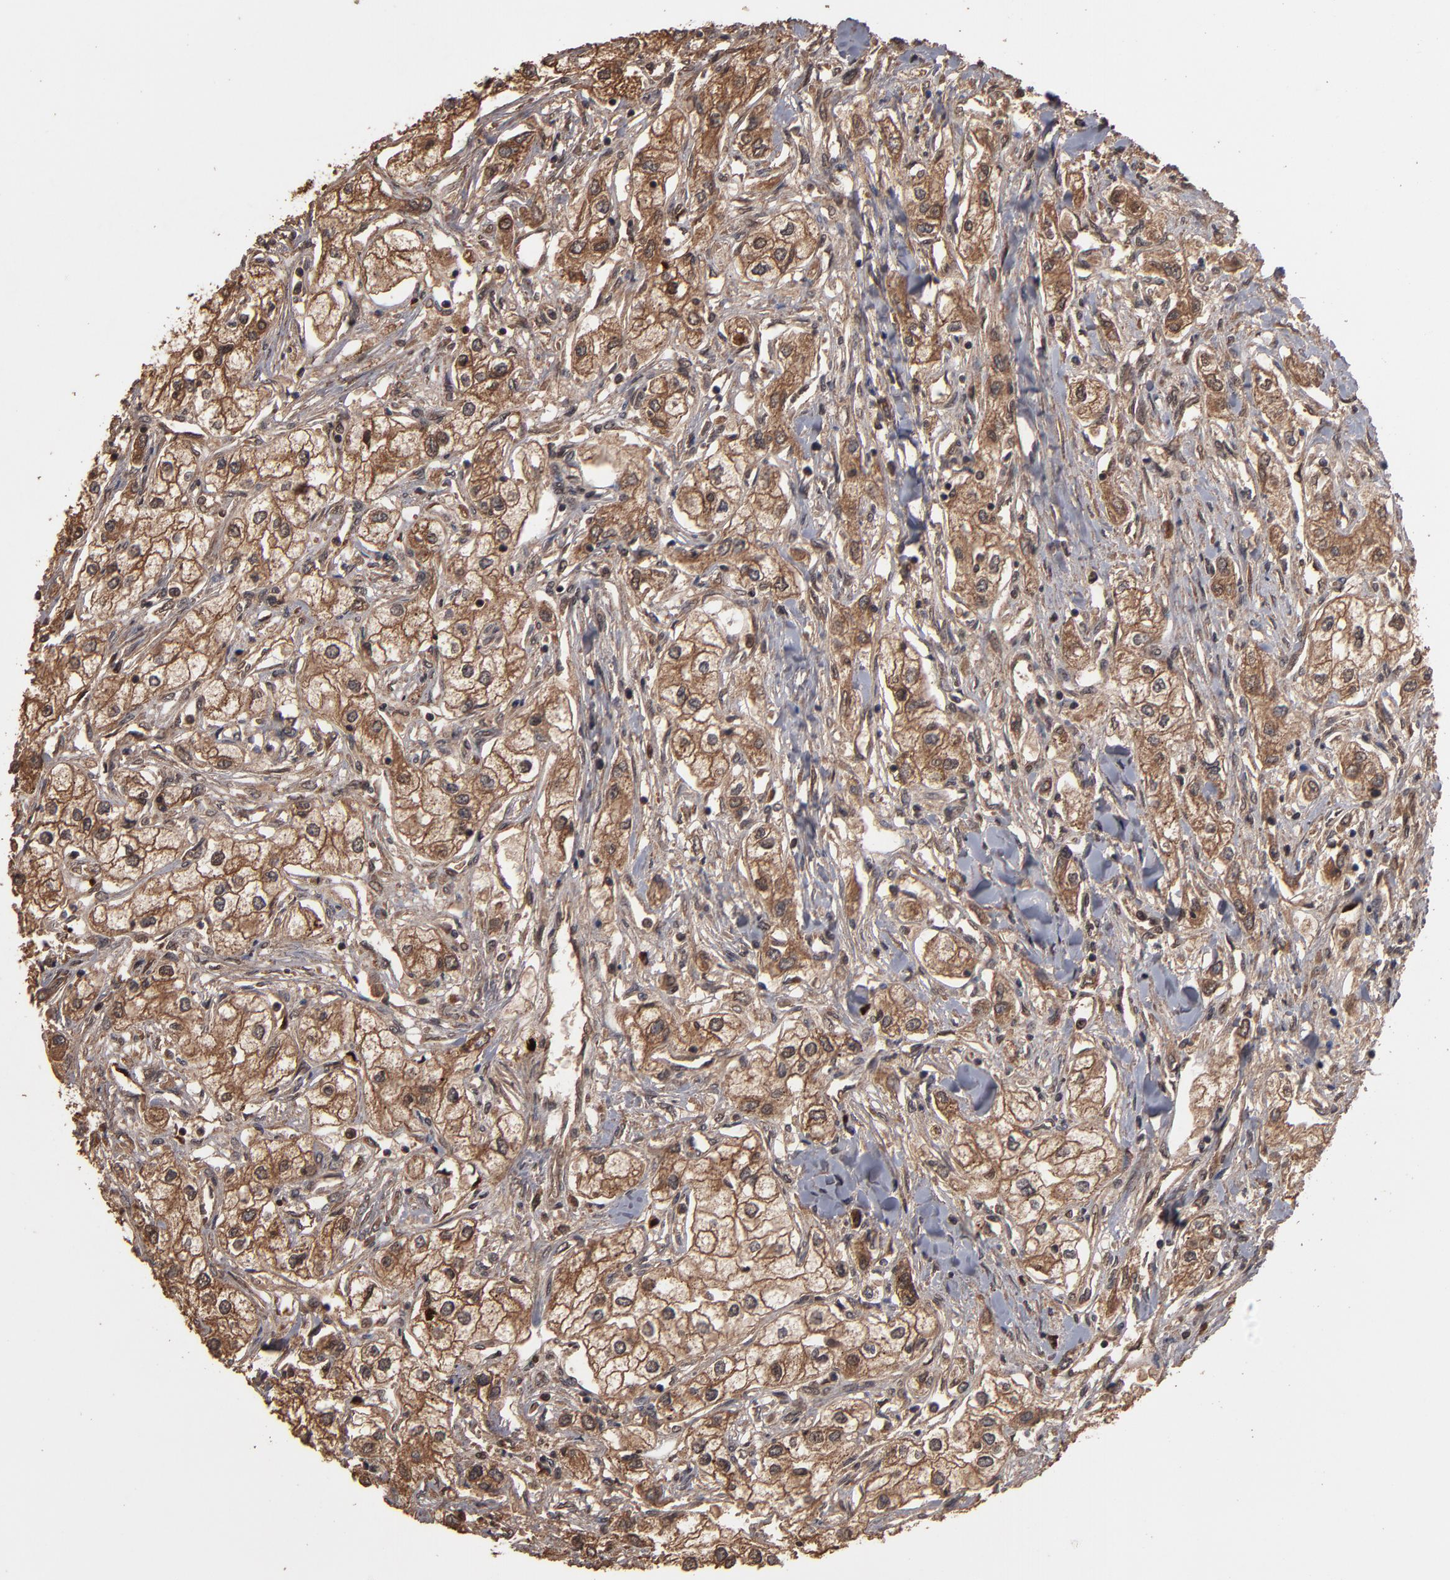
{"staining": {"intensity": "moderate", "quantity": ">75%", "location": "cytoplasmic/membranous,nuclear"}, "tissue": "renal cancer", "cell_type": "Tumor cells", "image_type": "cancer", "snomed": [{"axis": "morphology", "description": "Adenocarcinoma, NOS"}, {"axis": "topography", "description": "Kidney"}], "caption": "This is a histology image of immunohistochemistry staining of renal cancer, which shows moderate expression in the cytoplasmic/membranous and nuclear of tumor cells.", "gene": "NXF2B", "patient": {"sex": "male", "age": 57}}